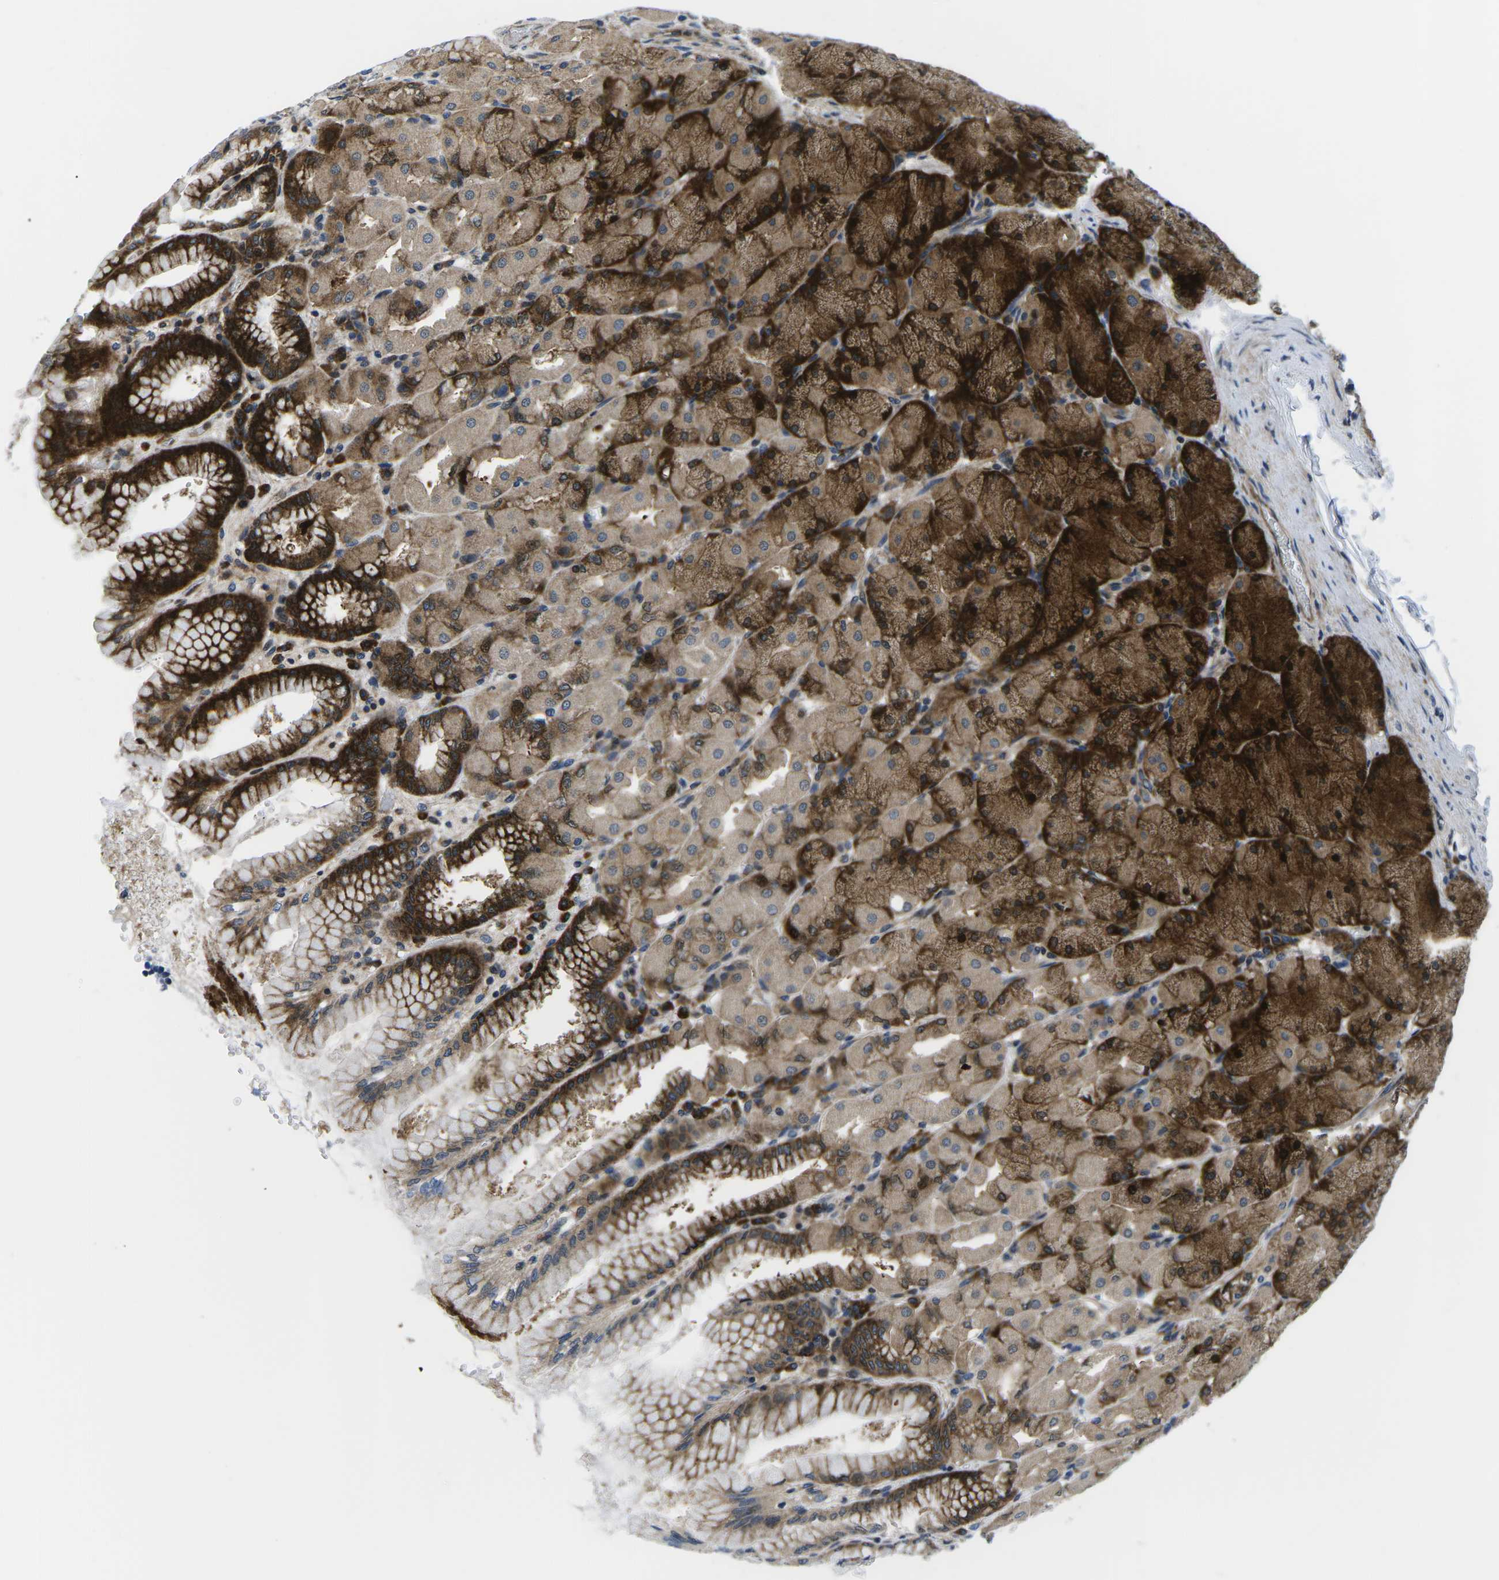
{"staining": {"intensity": "strong", "quantity": ">75%", "location": "cytoplasmic/membranous,nuclear"}, "tissue": "stomach", "cell_type": "Glandular cells", "image_type": "normal", "snomed": [{"axis": "morphology", "description": "Normal tissue, NOS"}, {"axis": "topography", "description": "Stomach, upper"}], "caption": "High-magnification brightfield microscopy of unremarkable stomach stained with DAB (brown) and counterstained with hematoxylin (blue). glandular cells exhibit strong cytoplasmic/membranous,nuclear expression is appreciated in approximately>75% of cells.", "gene": "EIF4E", "patient": {"sex": "female", "age": 56}}